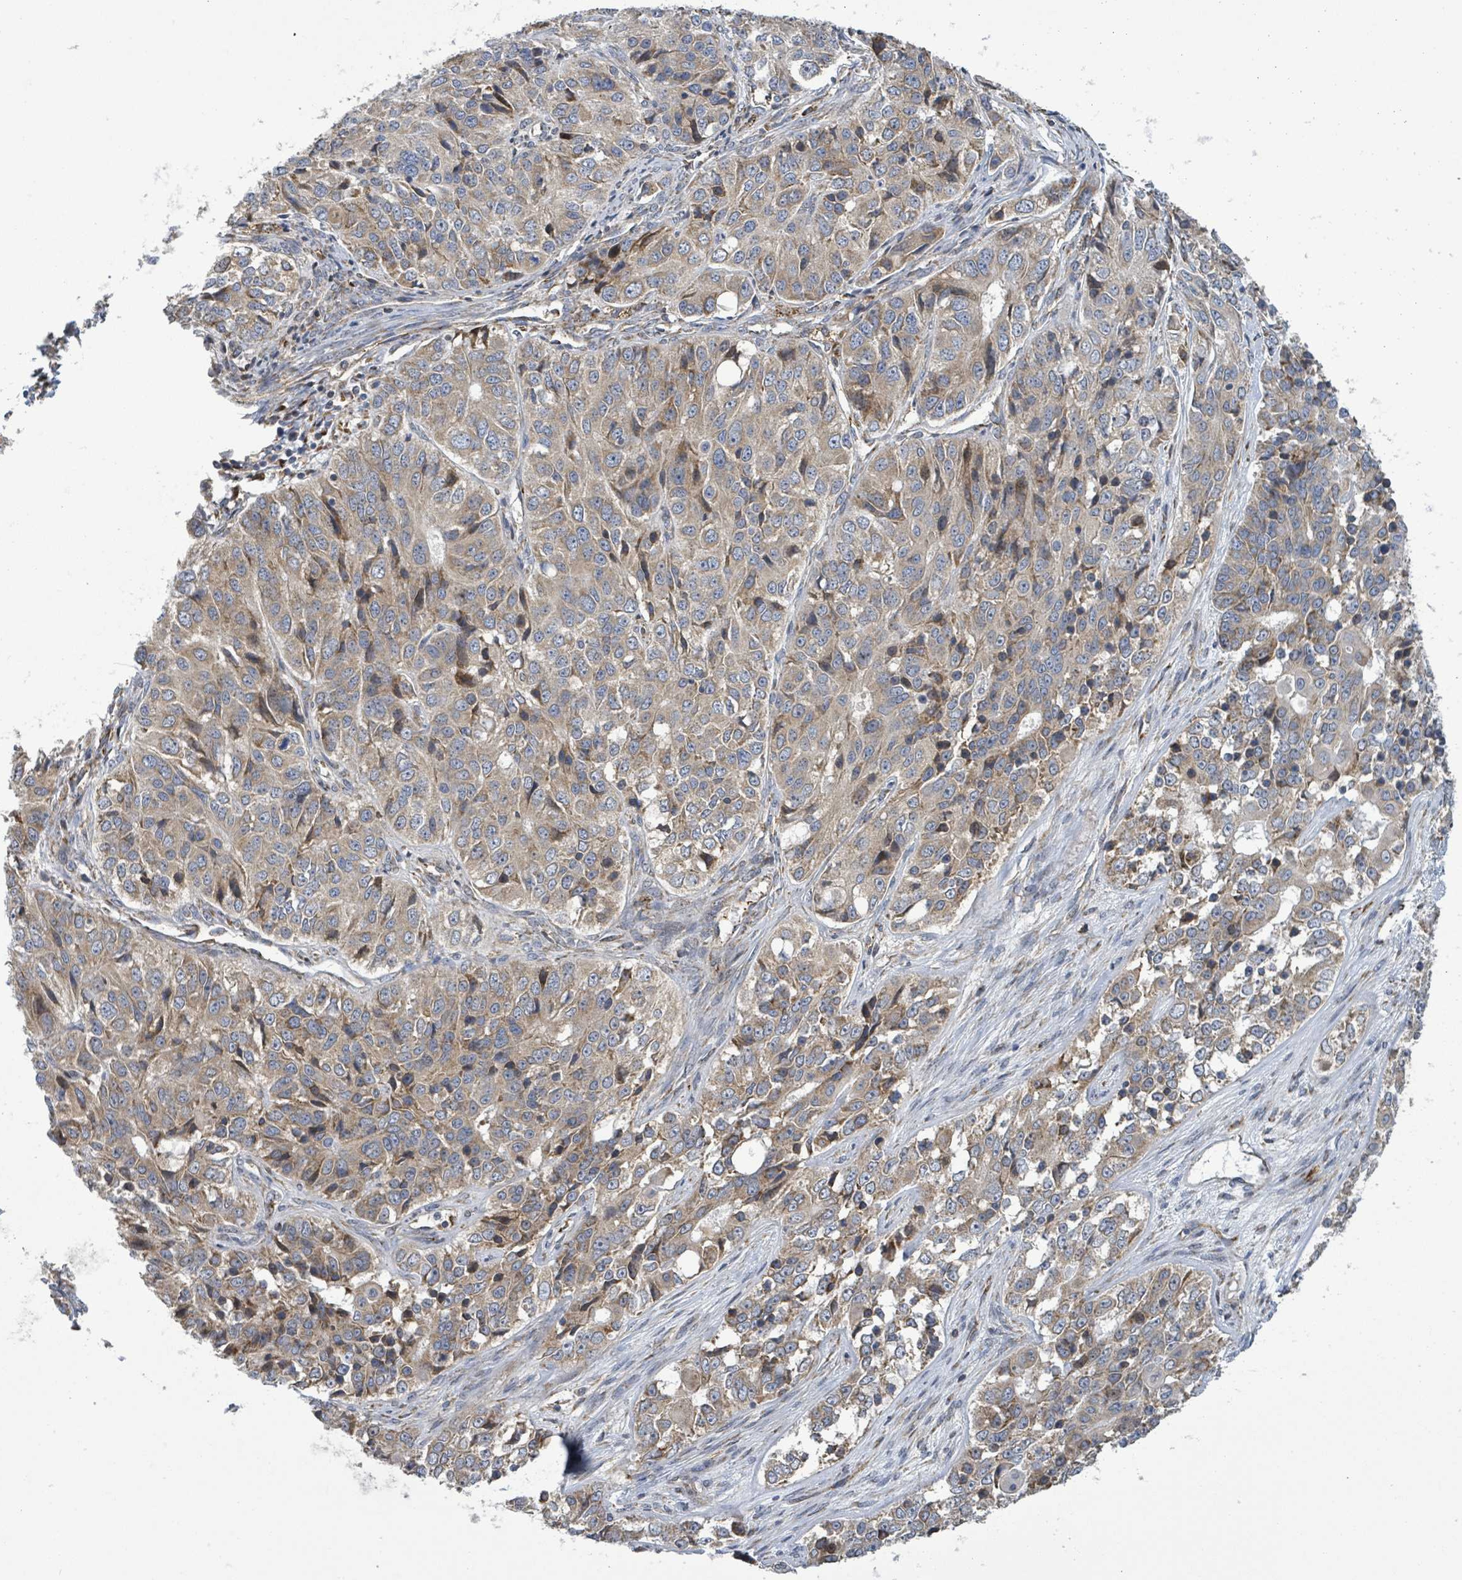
{"staining": {"intensity": "weak", "quantity": ">75%", "location": "cytoplasmic/membranous"}, "tissue": "ovarian cancer", "cell_type": "Tumor cells", "image_type": "cancer", "snomed": [{"axis": "morphology", "description": "Carcinoma, endometroid"}, {"axis": "topography", "description": "Ovary"}], "caption": "Human ovarian endometroid carcinoma stained with a brown dye reveals weak cytoplasmic/membranous positive expression in approximately >75% of tumor cells.", "gene": "NOMO1", "patient": {"sex": "female", "age": 51}}